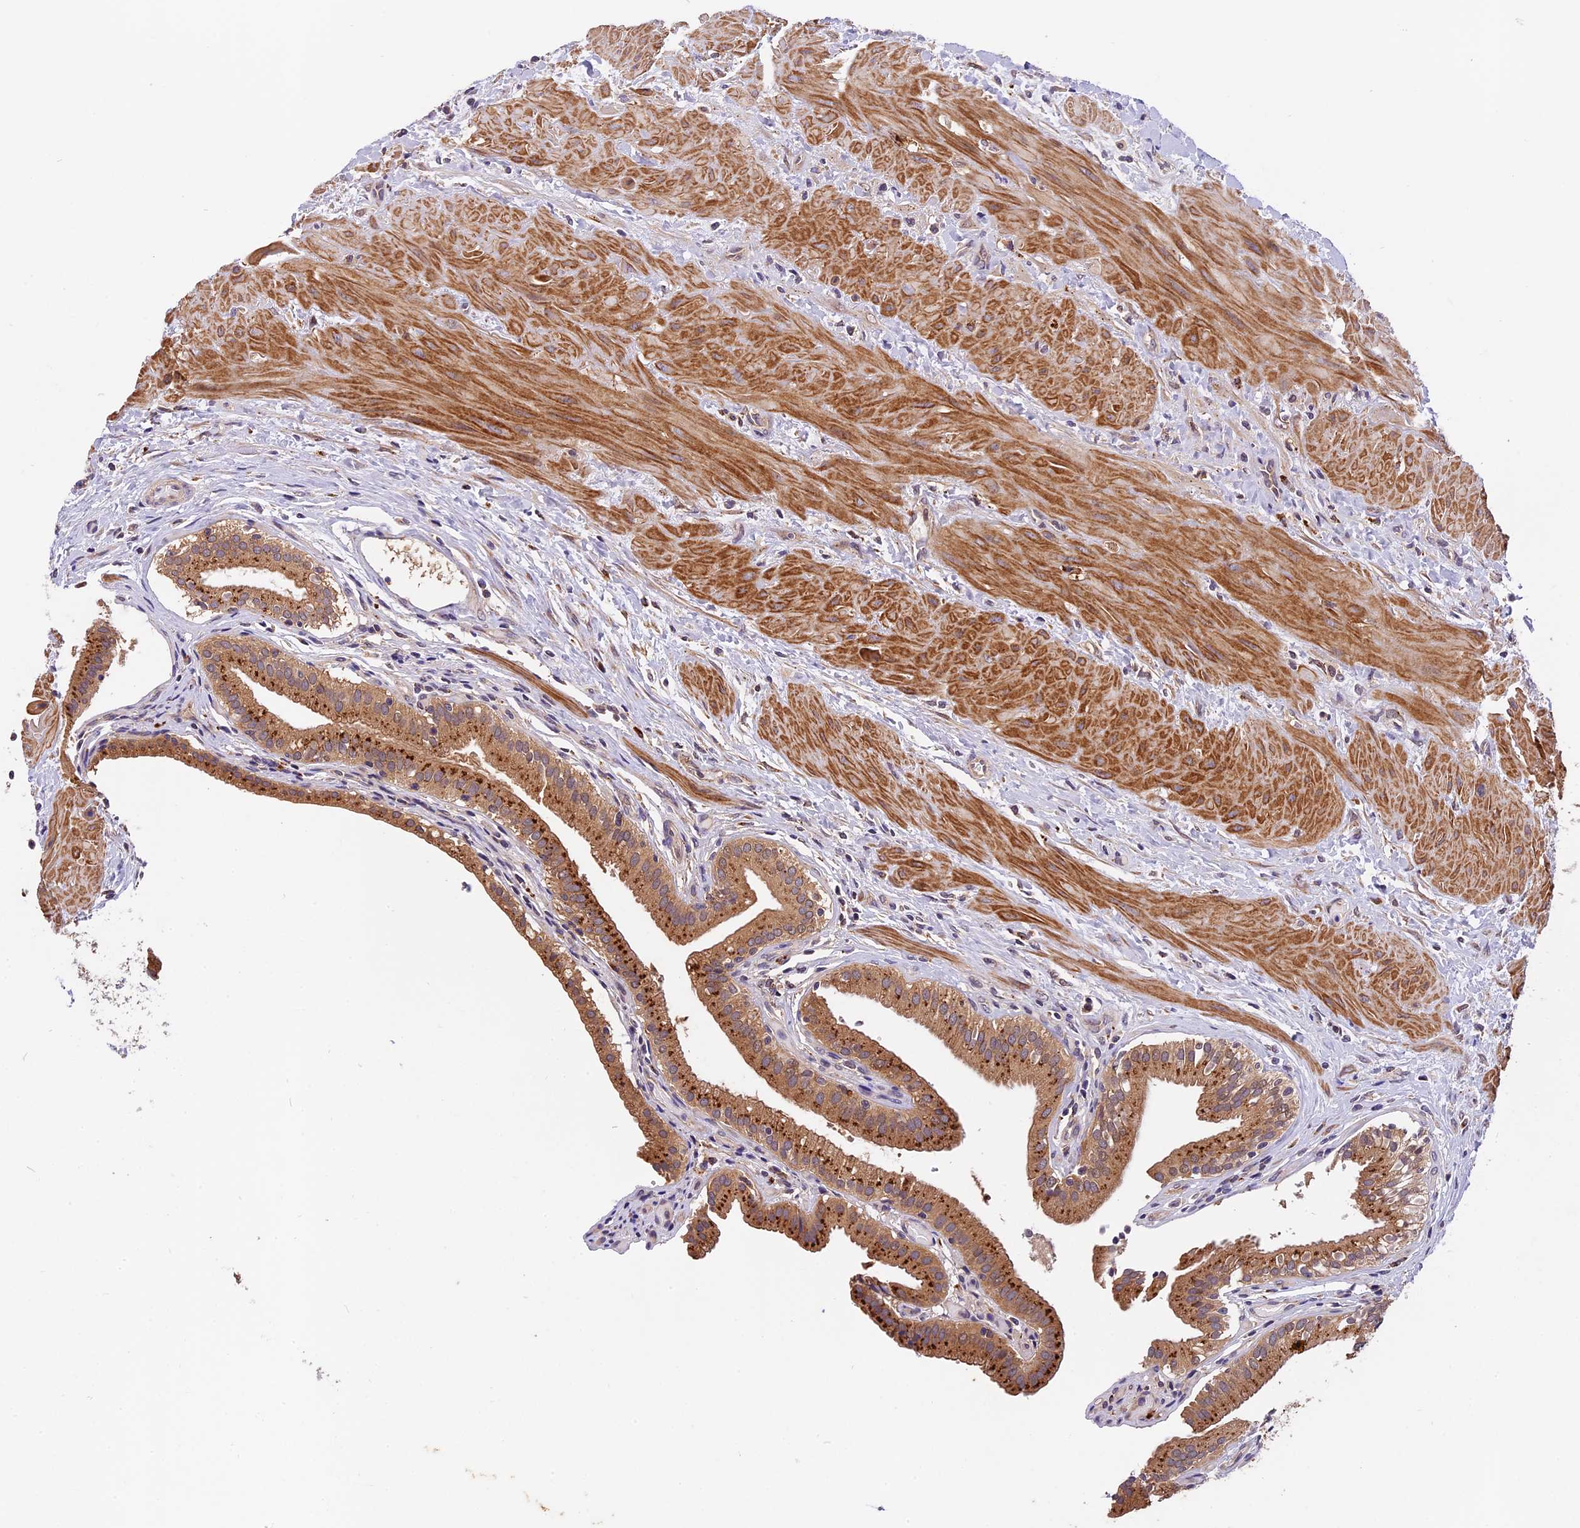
{"staining": {"intensity": "strong", "quantity": ">75%", "location": "cytoplasmic/membranous"}, "tissue": "gallbladder", "cell_type": "Glandular cells", "image_type": "normal", "snomed": [{"axis": "morphology", "description": "Normal tissue, NOS"}, {"axis": "topography", "description": "Gallbladder"}], "caption": "Benign gallbladder demonstrates strong cytoplasmic/membranous expression in about >75% of glandular cells (Brightfield microscopy of DAB IHC at high magnification)..", "gene": "COPE", "patient": {"sex": "male", "age": 24}}